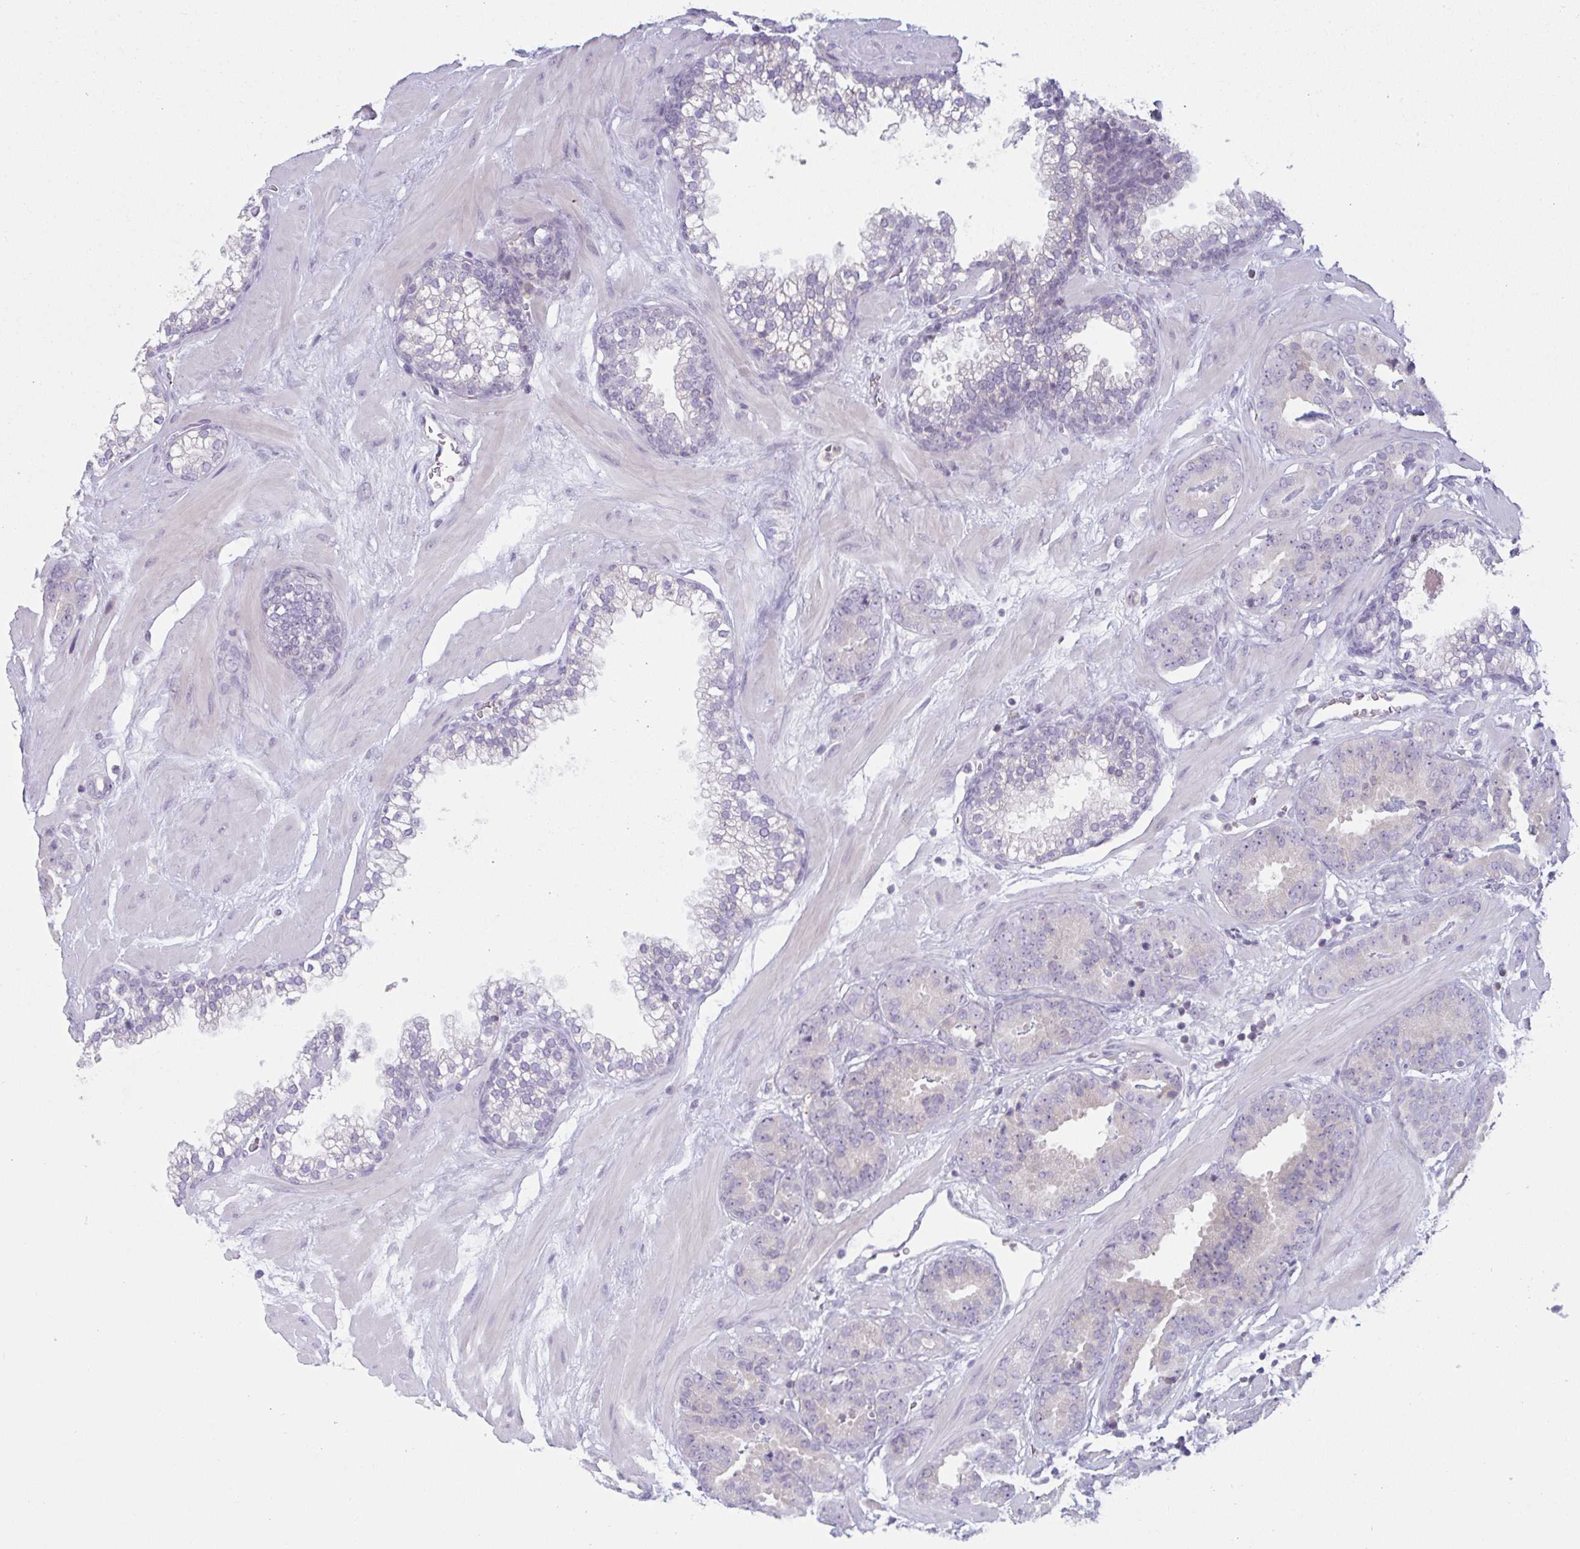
{"staining": {"intensity": "negative", "quantity": "none", "location": "none"}, "tissue": "prostate cancer", "cell_type": "Tumor cells", "image_type": "cancer", "snomed": [{"axis": "morphology", "description": "Adenocarcinoma, Low grade"}, {"axis": "topography", "description": "Prostate"}], "caption": "An IHC micrograph of prostate cancer is shown. There is no staining in tumor cells of prostate cancer.", "gene": "CD80", "patient": {"sex": "male", "age": 62}}